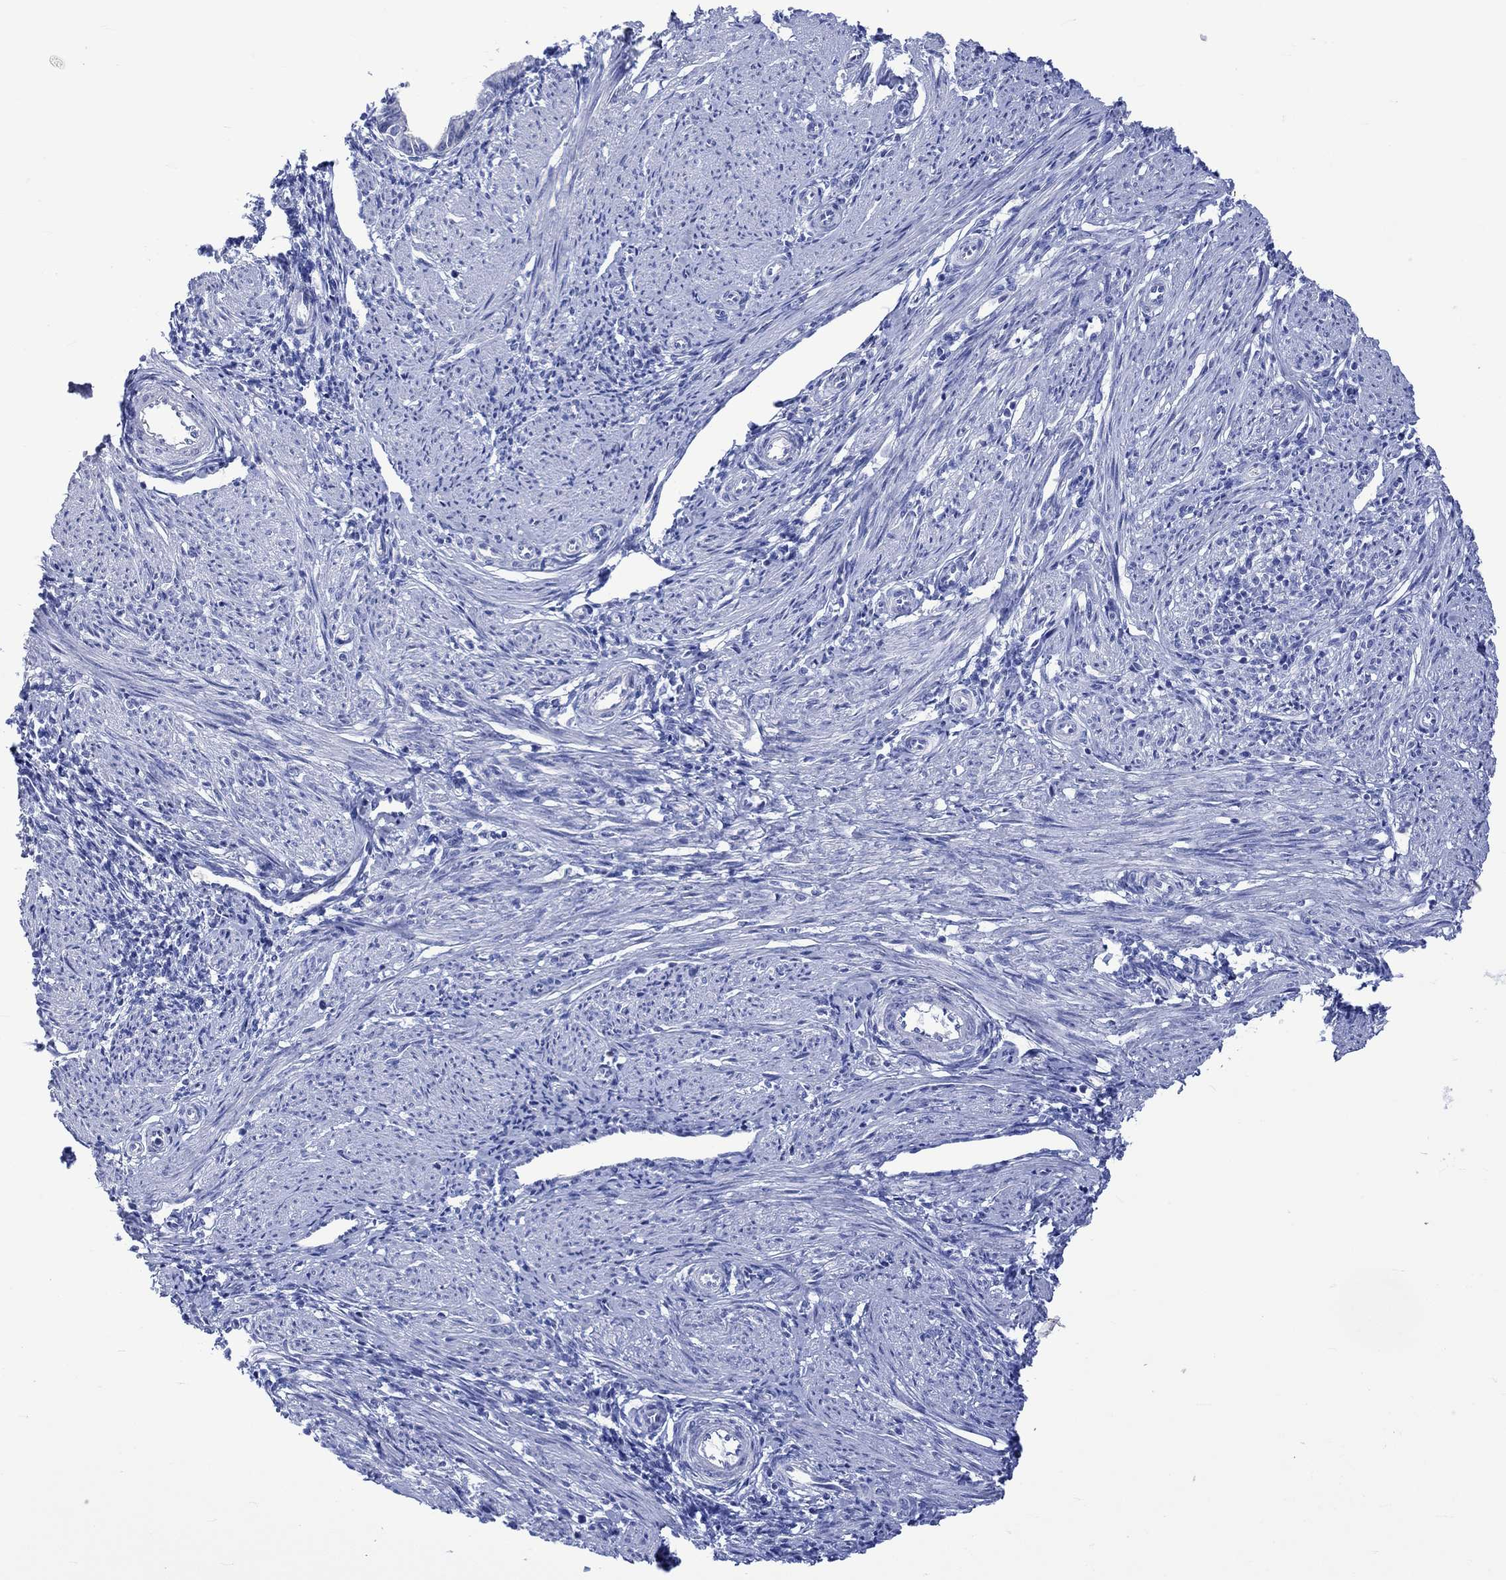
{"staining": {"intensity": "negative", "quantity": "none", "location": "none"}, "tissue": "endometrium", "cell_type": "Cells in endometrial stroma", "image_type": "normal", "snomed": [{"axis": "morphology", "description": "Normal tissue, NOS"}, {"axis": "topography", "description": "Endometrium"}], "caption": "IHC photomicrograph of unremarkable endometrium: endometrium stained with DAB (3,3'-diaminobenzidine) displays no significant protein expression in cells in endometrial stroma.", "gene": "KLHL33", "patient": {"sex": "female", "age": 37}}